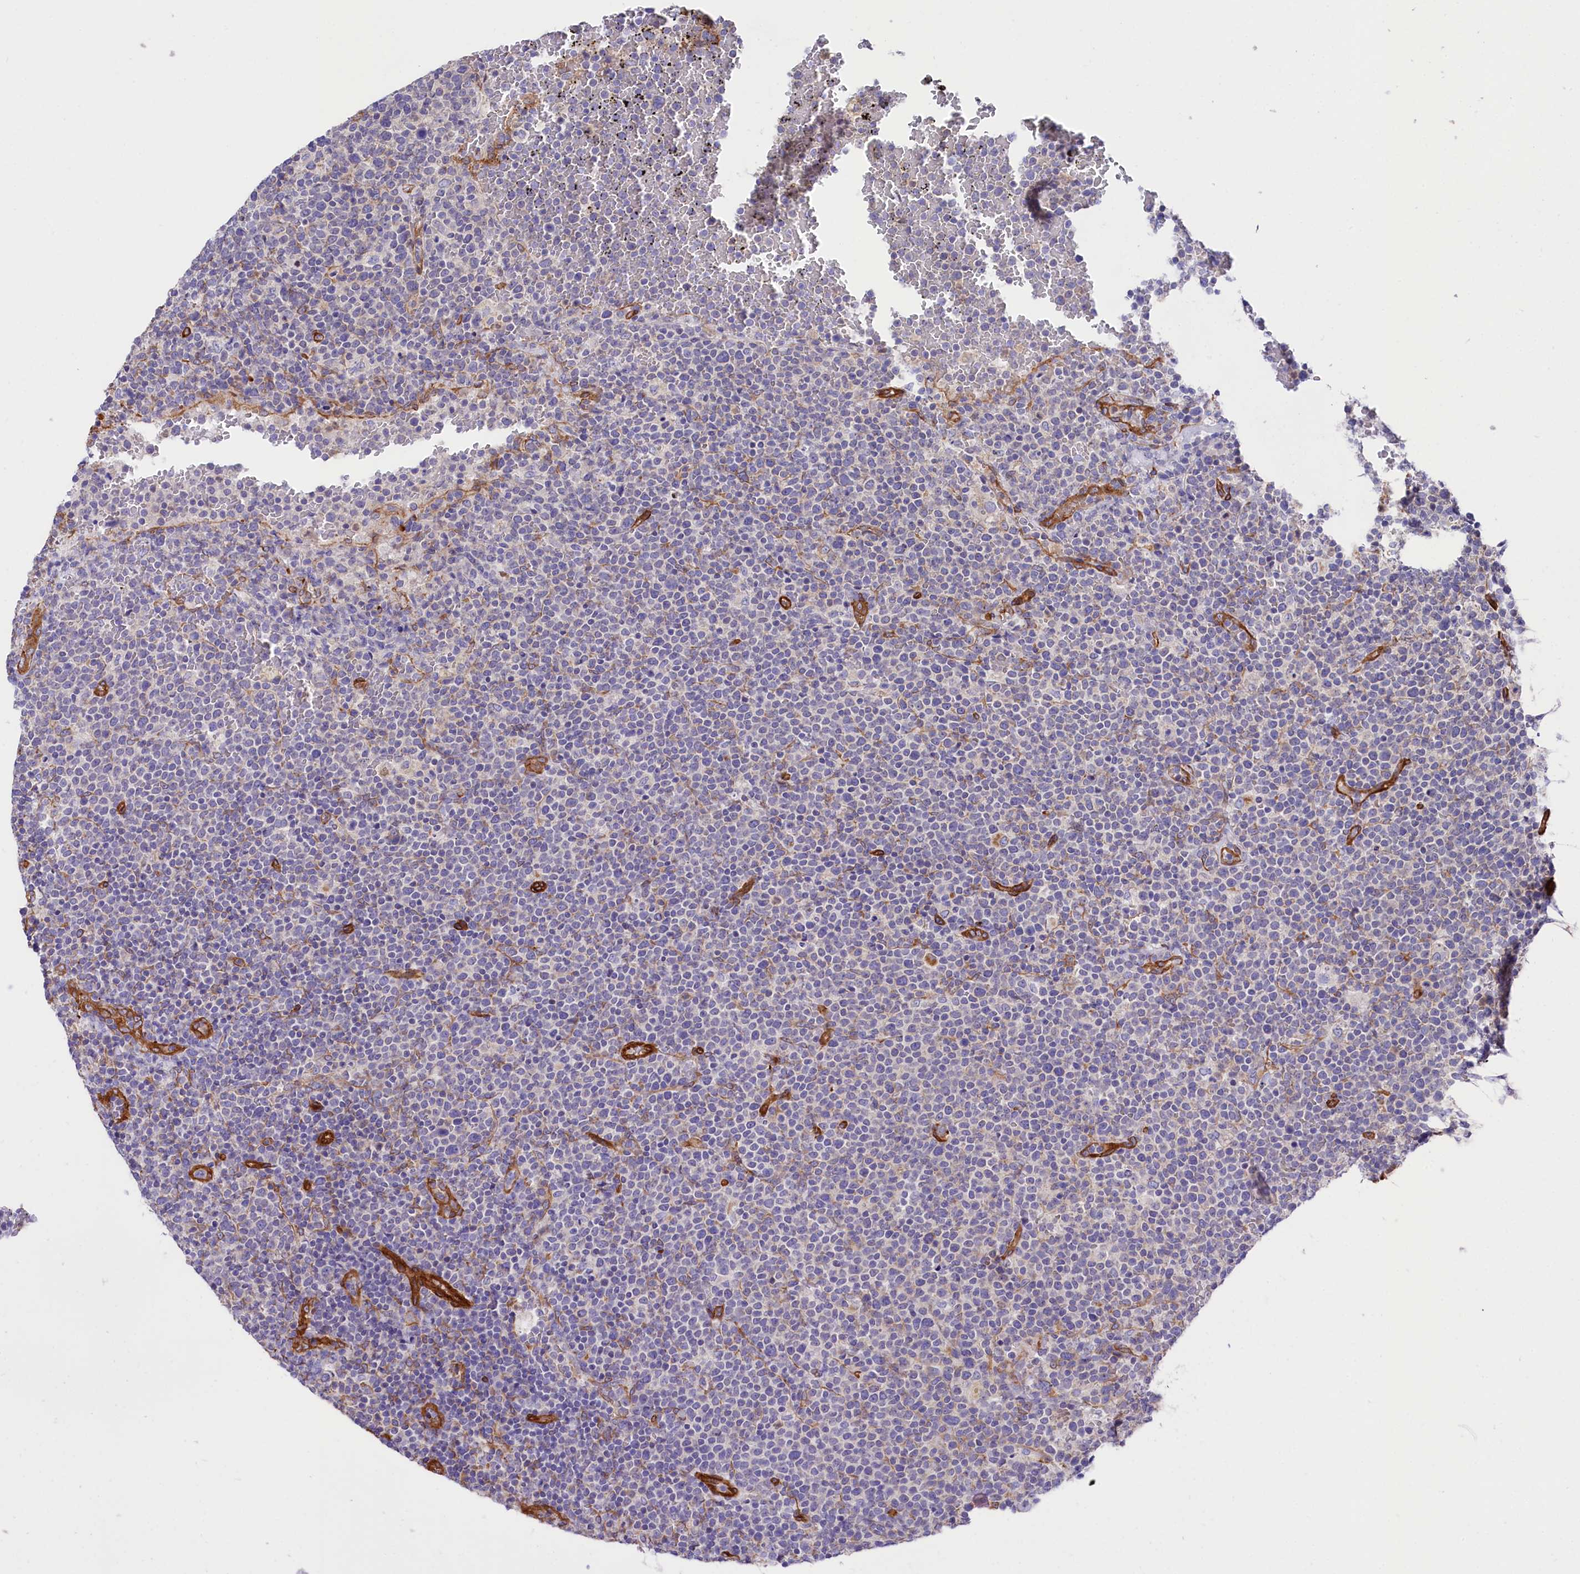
{"staining": {"intensity": "negative", "quantity": "none", "location": "none"}, "tissue": "lymphoma", "cell_type": "Tumor cells", "image_type": "cancer", "snomed": [{"axis": "morphology", "description": "Malignant lymphoma, non-Hodgkin's type, High grade"}, {"axis": "topography", "description": "Lymph node"}], "caption": "IHC of lymphoma reveals no expression in tumor cells. Brightfield microscopy of immunohistochemistry stained with DAB (brown) and hematoxylin (blue), captured at high magnification.", "gene": "TNKS1BP1", "patient": {"sex": "male", "age": 61}}